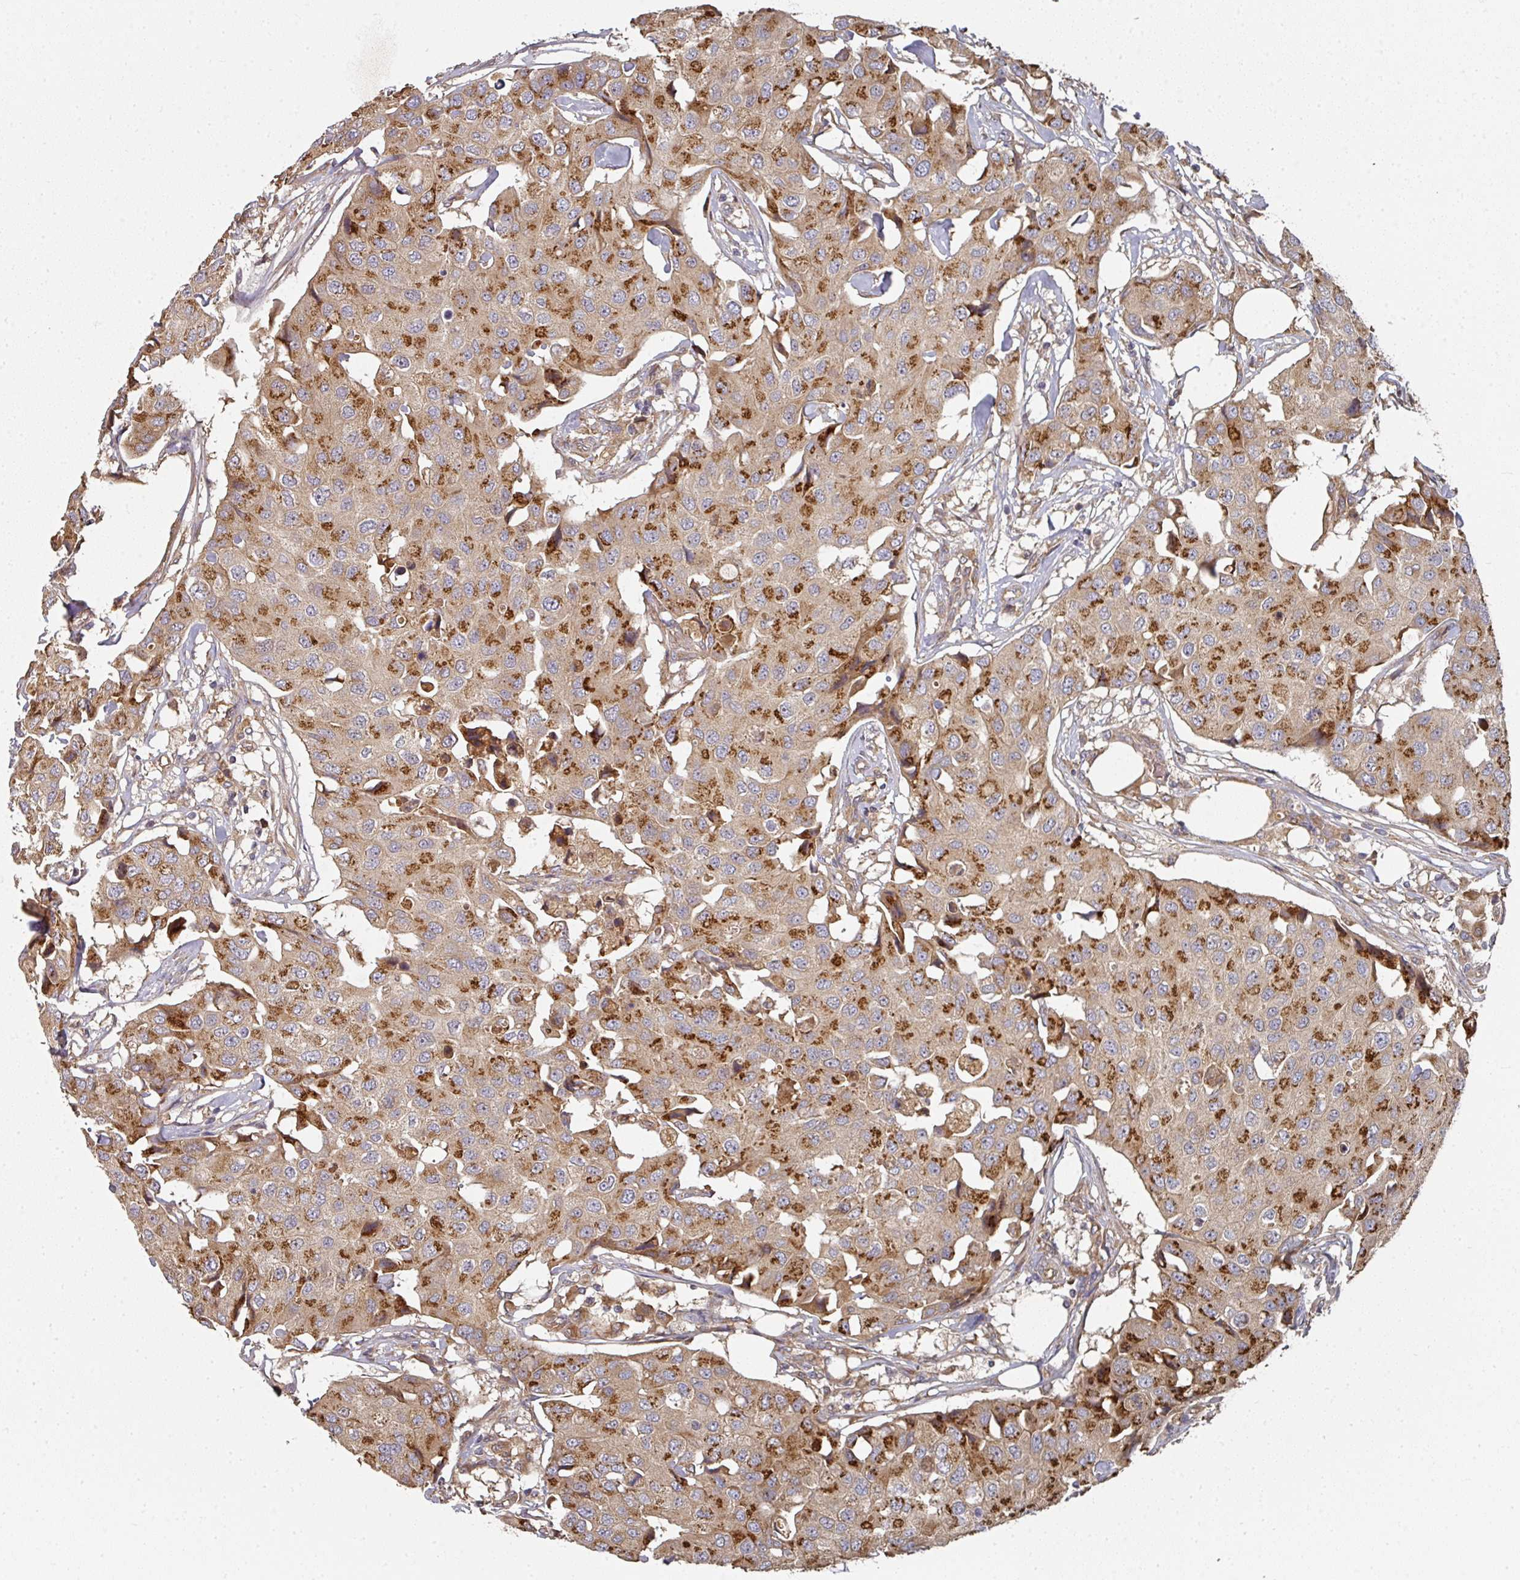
{"staining": {"intensity": "strong", "quantity": "25%-75%", "location": "cytoplasmic/membranous"}, "tissue": "breast cancer", "cell_type": "Tumor cells", "image_type": "cancer", "snomed": [{"axis": "morphology", "description": "Duct carcinoma"}, {"axis": "topography", "description": "Breast"}], "caption": "Protein expression analysis of breast cancer demonstrates strong cytoplasmic/membranous staining in about 25%-75% of tumor cells. (Brightfield microscopy of DAB IHC at high magnification).", "gene": "EDEM2", "patient": {"sex": "female", "age": 80}}